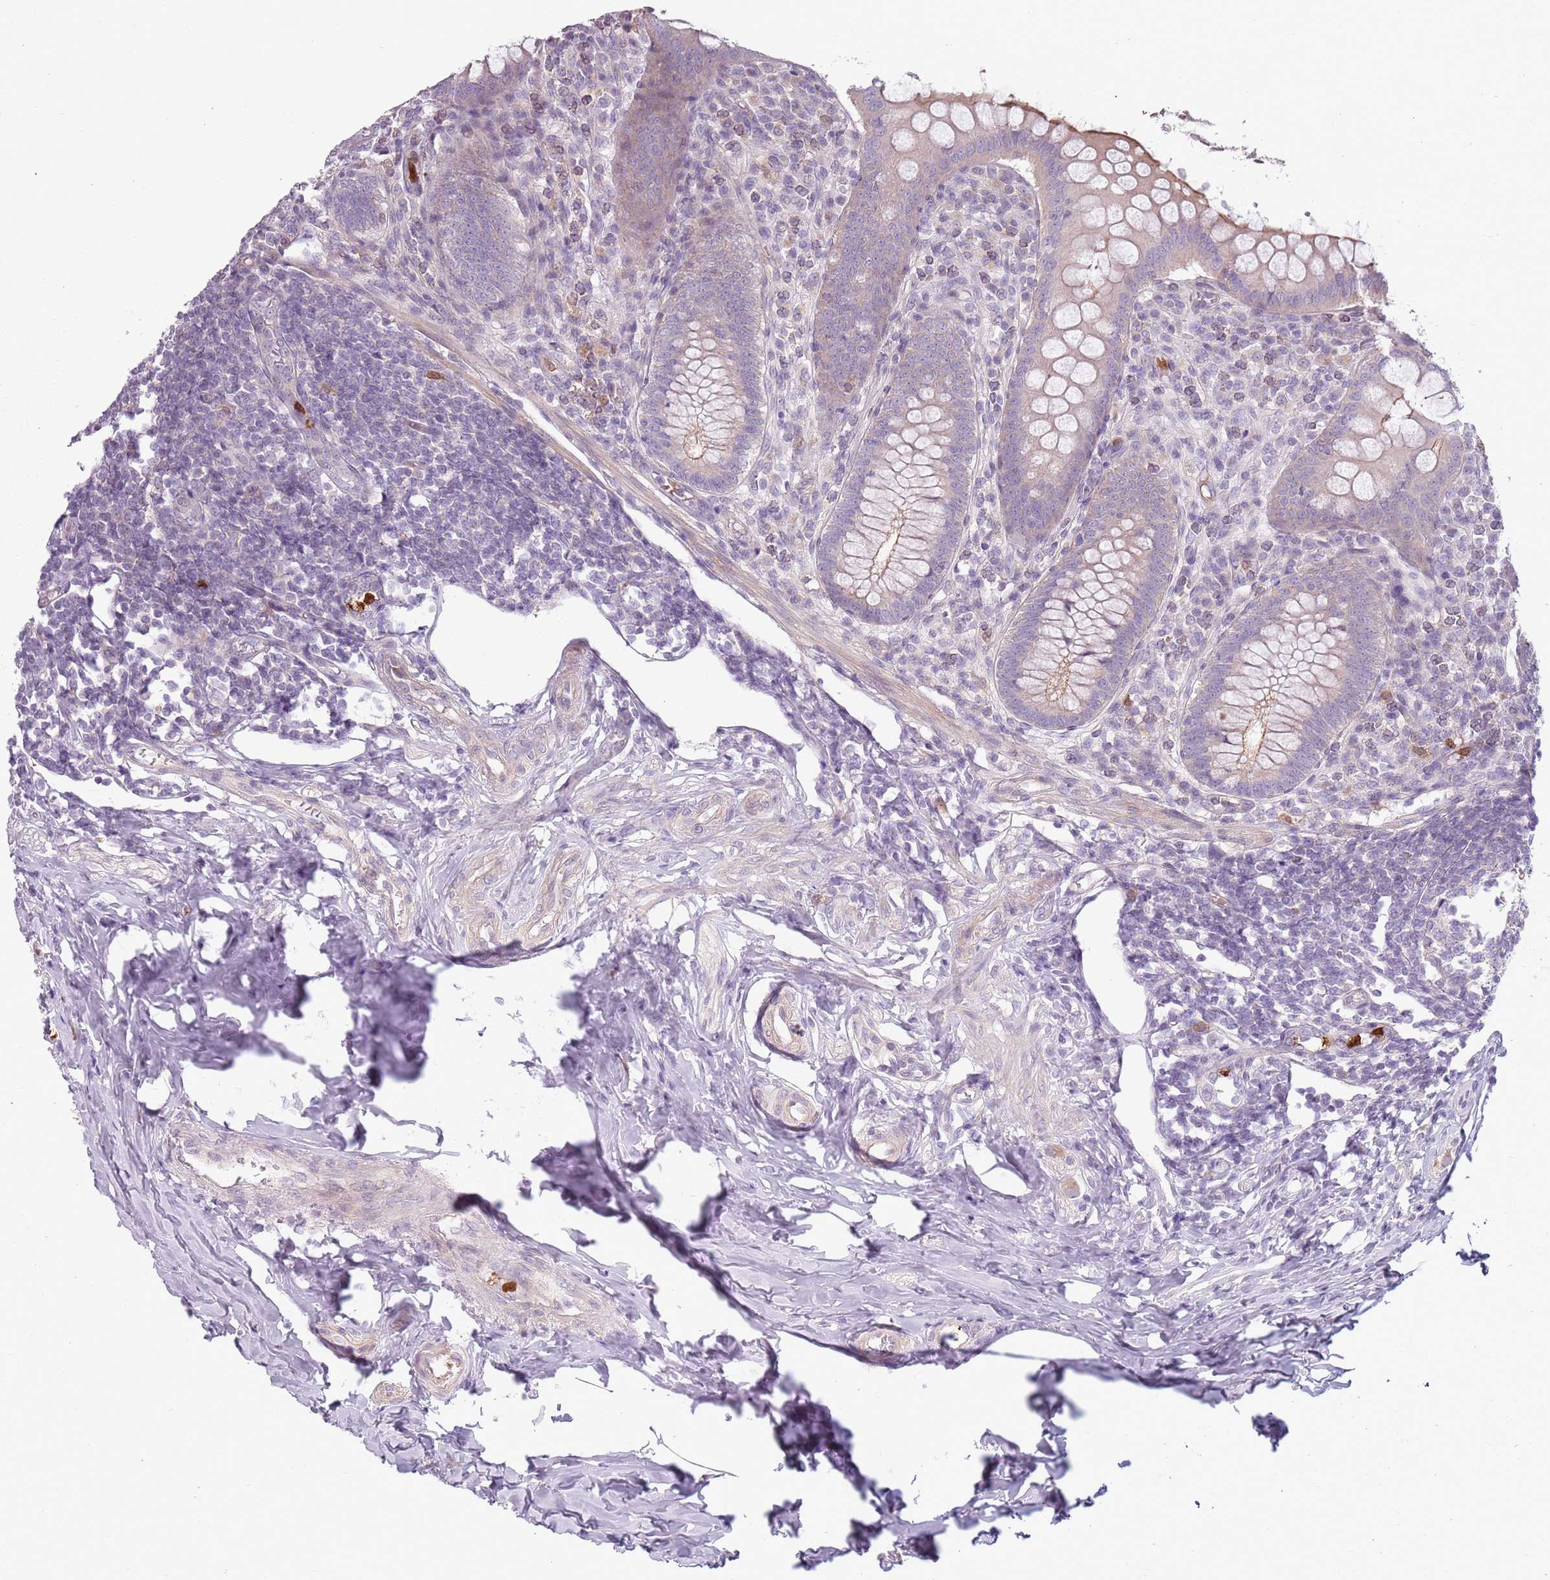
{"staining": {"intensity": "moderate", "quantity": "25%-75%", "location": "cytoplasmic/membranous"}, "tissue": "appendix", "cell_type": "Glandular cells", "image_type": "normal", "snomed": [{"axis": "morphology", "description": "Normal tissue, NOS"}, {"axis": "topography", "description": "Appendix"}], "caption": "Protein positivity by IHC reveals moderate cytoplasmic/membranous positivity in about 25%-75% of glandular cells in normal appendix. (Brightfield microscopy of DAB IHC at high magnification).", "gene": "SPAG4", "patient": {"sex": "female", "age": 33}}